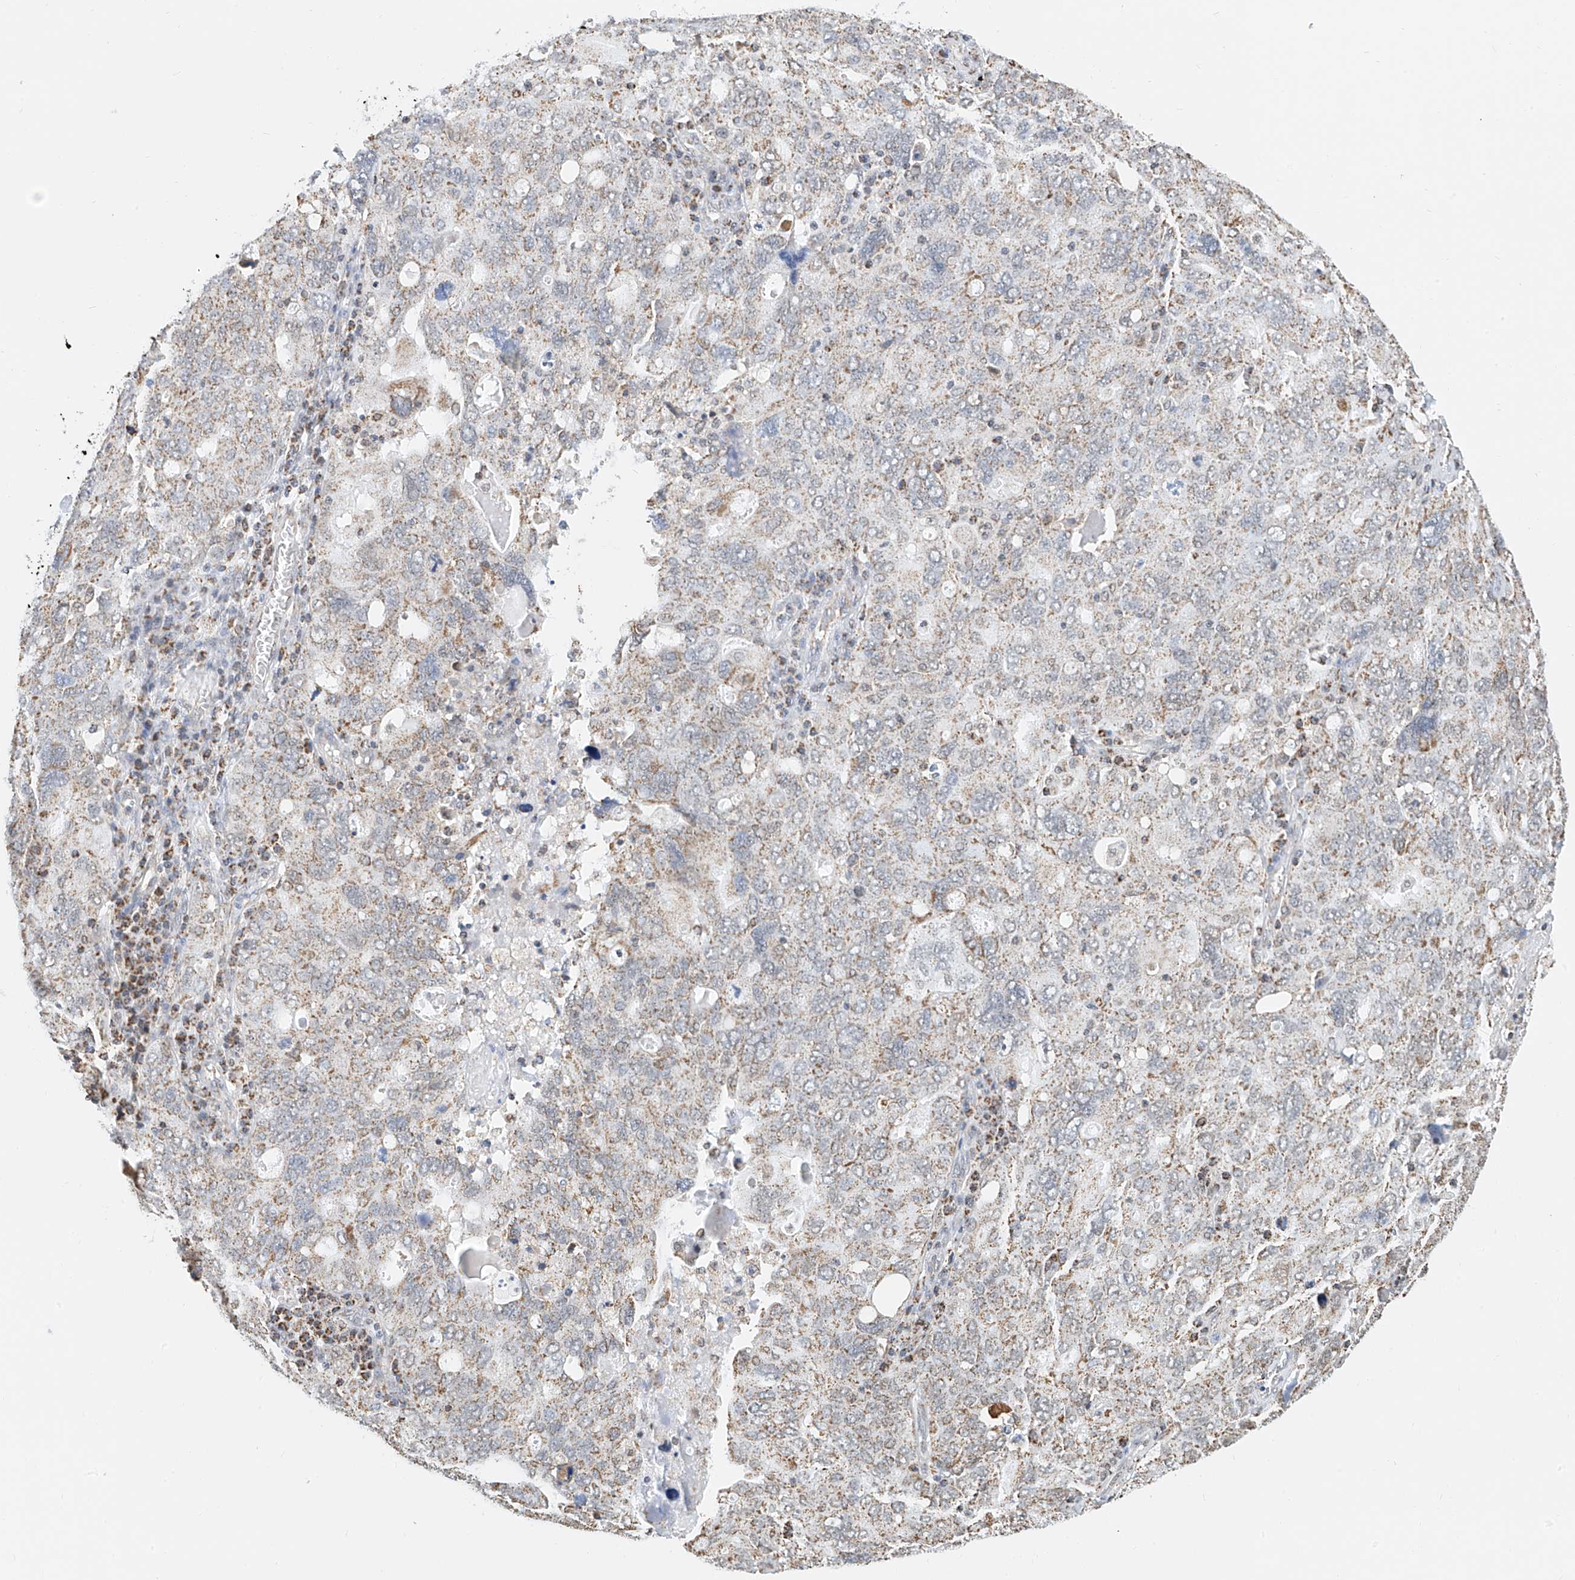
{"staining": {"intensity": "weak", "quantity": "25%-75%", "location": "cytoplasmic/membranous"}, "tissue": "ovarian cancer", "cell_type": "Tumor cells", "image_type": "cancer", "snomed": [{"axis": "morphology", "description": "Carcinoma, endometroid"}, {"axis": "topography", "description": "Ovary"}], "caption": "Endometroid carcinoma (ovarian) stained with a brown dye displays weak cytoplasmic/membranous positive positivity in approximately 25%-75% of tumor cells.", "gene": "NALCN", "patient": {"sex": "female", "age": 62}}